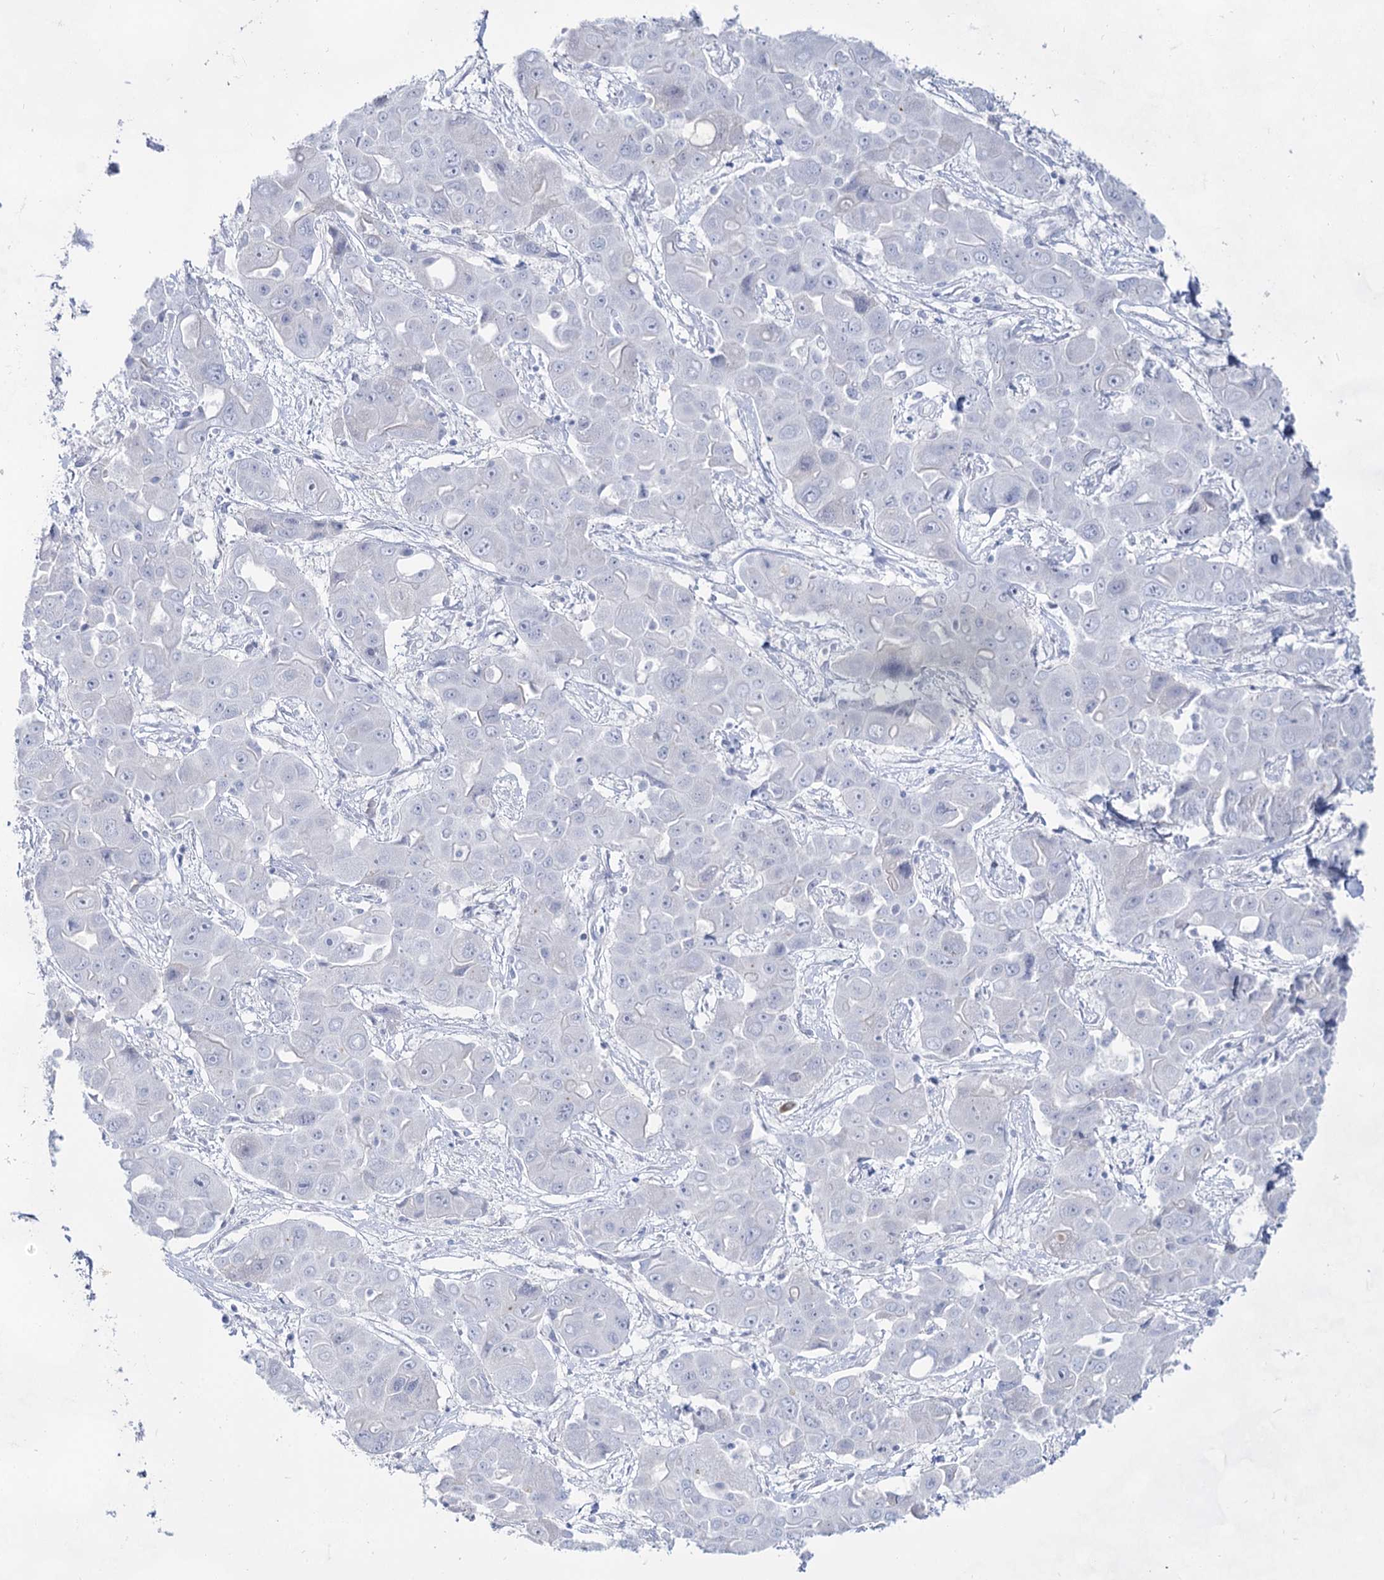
{"staining": {"intensity": "negative", "quantity": "none", "location": "none"}, "tissue": "liver cancer", "cell_type": "Tumor cells", "image_type": "cancer", "snomed": [{"axis": "morphology", "description": "Cholangiocarcinoma"}, {"axis": "topography", "description": "Liver"}], "caption": "Protein analysis of cholangiocarcinoma (liver) displays no significant expression in tumor cells. Nuclei are stained in blue.", "gene": "ACRV1", "patient": {"sex": "male", "age": 67}}